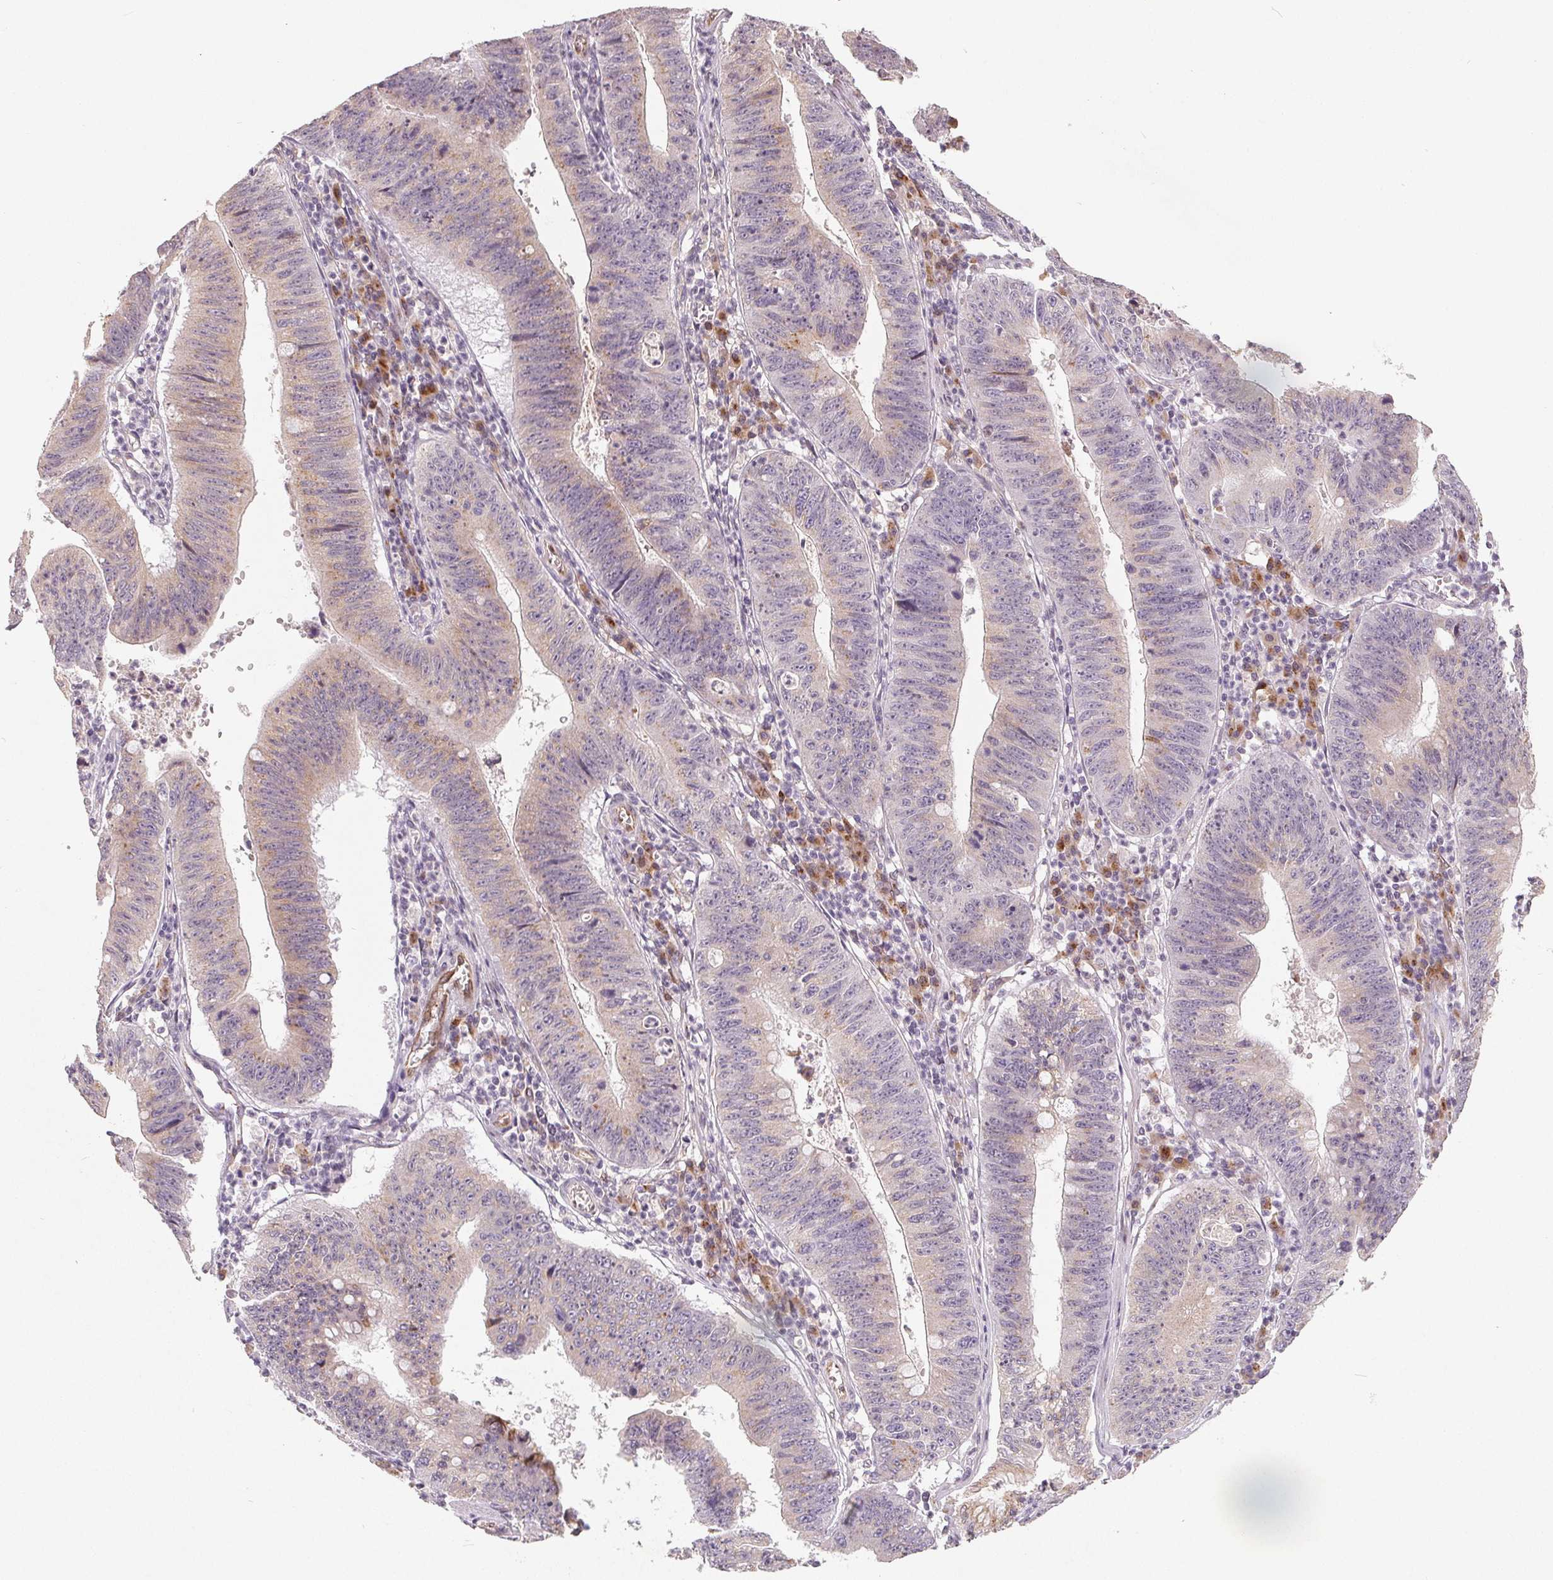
{"staining": {"intensity": "moderate", "quantity": "<25%", "location": "cytoplasmic/membranous"}, "tissue": "stomach cancer", "cell_type": "Tumor cells", "image_type": "cancer", "snomed": [{"axis": "morphology", "description": "Adenocarcinoma, NOS"}, {"axis": "topography", "description": "Stomach"}], "caption": "This histopathology image demonstrates stomach cancer (adenocarcinoma) stained with immunohistochemistry to label a protein in brown. The cytoplasmic/membranous of tumor cells show moderate positivity for the protein. Nuclei are counter-stained blue.", "gene": "TMSB15B", "patient": {"sex": "male", "age": 59}}